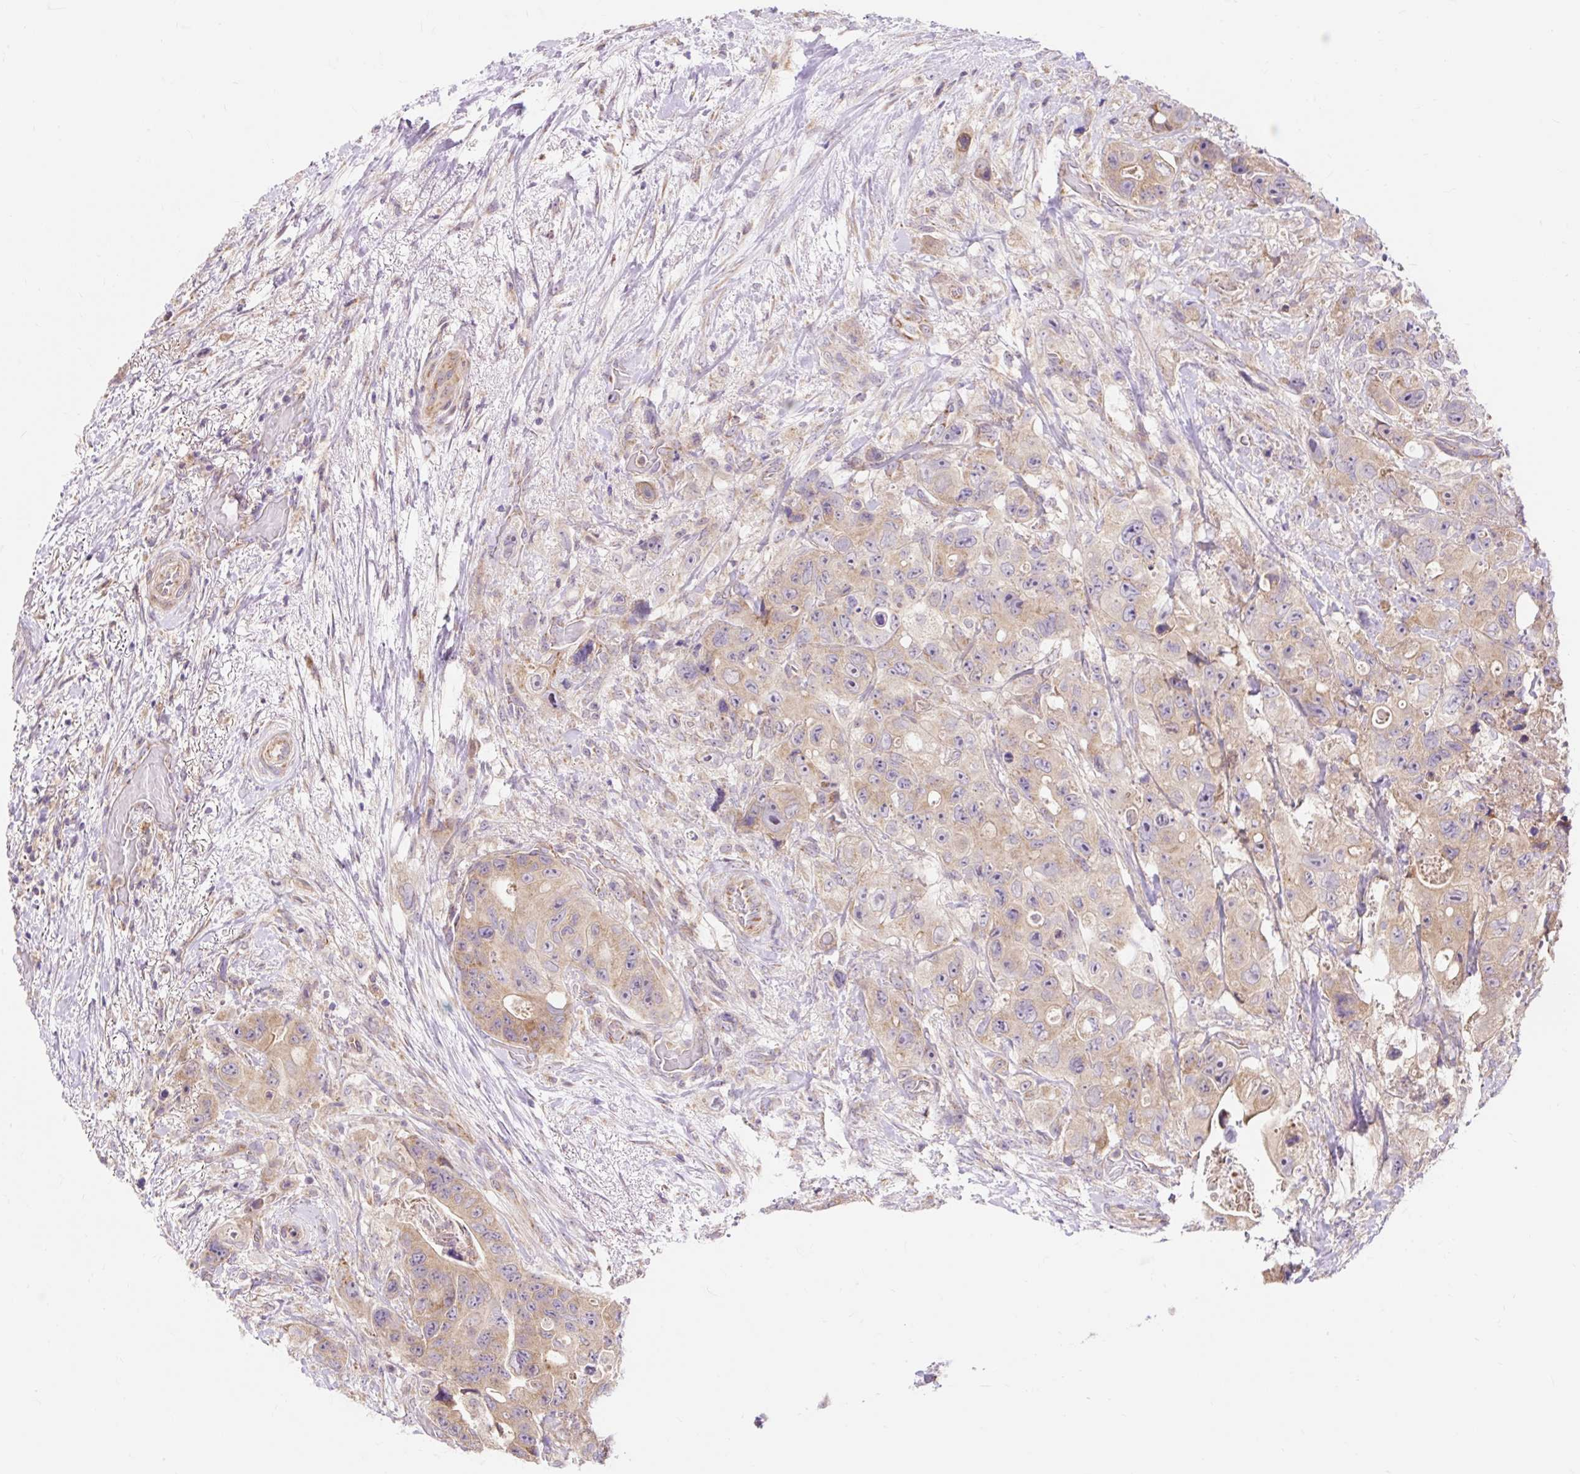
{"staining": {"intensity": "weak", "quantity": ">75%", "location": "cytoplasmic/membranous"}, "tissue": "colorectal cancer", "cell_type": "Tumor cells", "image_type": "cancer", "snomed": [{"axis": "morphology", "description": "Adenocarcinoma, NOS"}, {"axis": "topography", "description": "Colon"}], "caption": "The immunohistochemical stain shows weak cytoplasmic/membranous positivity in tumor cells of colorectal cancer (adenocarcinoma) tissue.", "gene": "TRIAP1", "patient": {"sex": "female", "age": 46}}